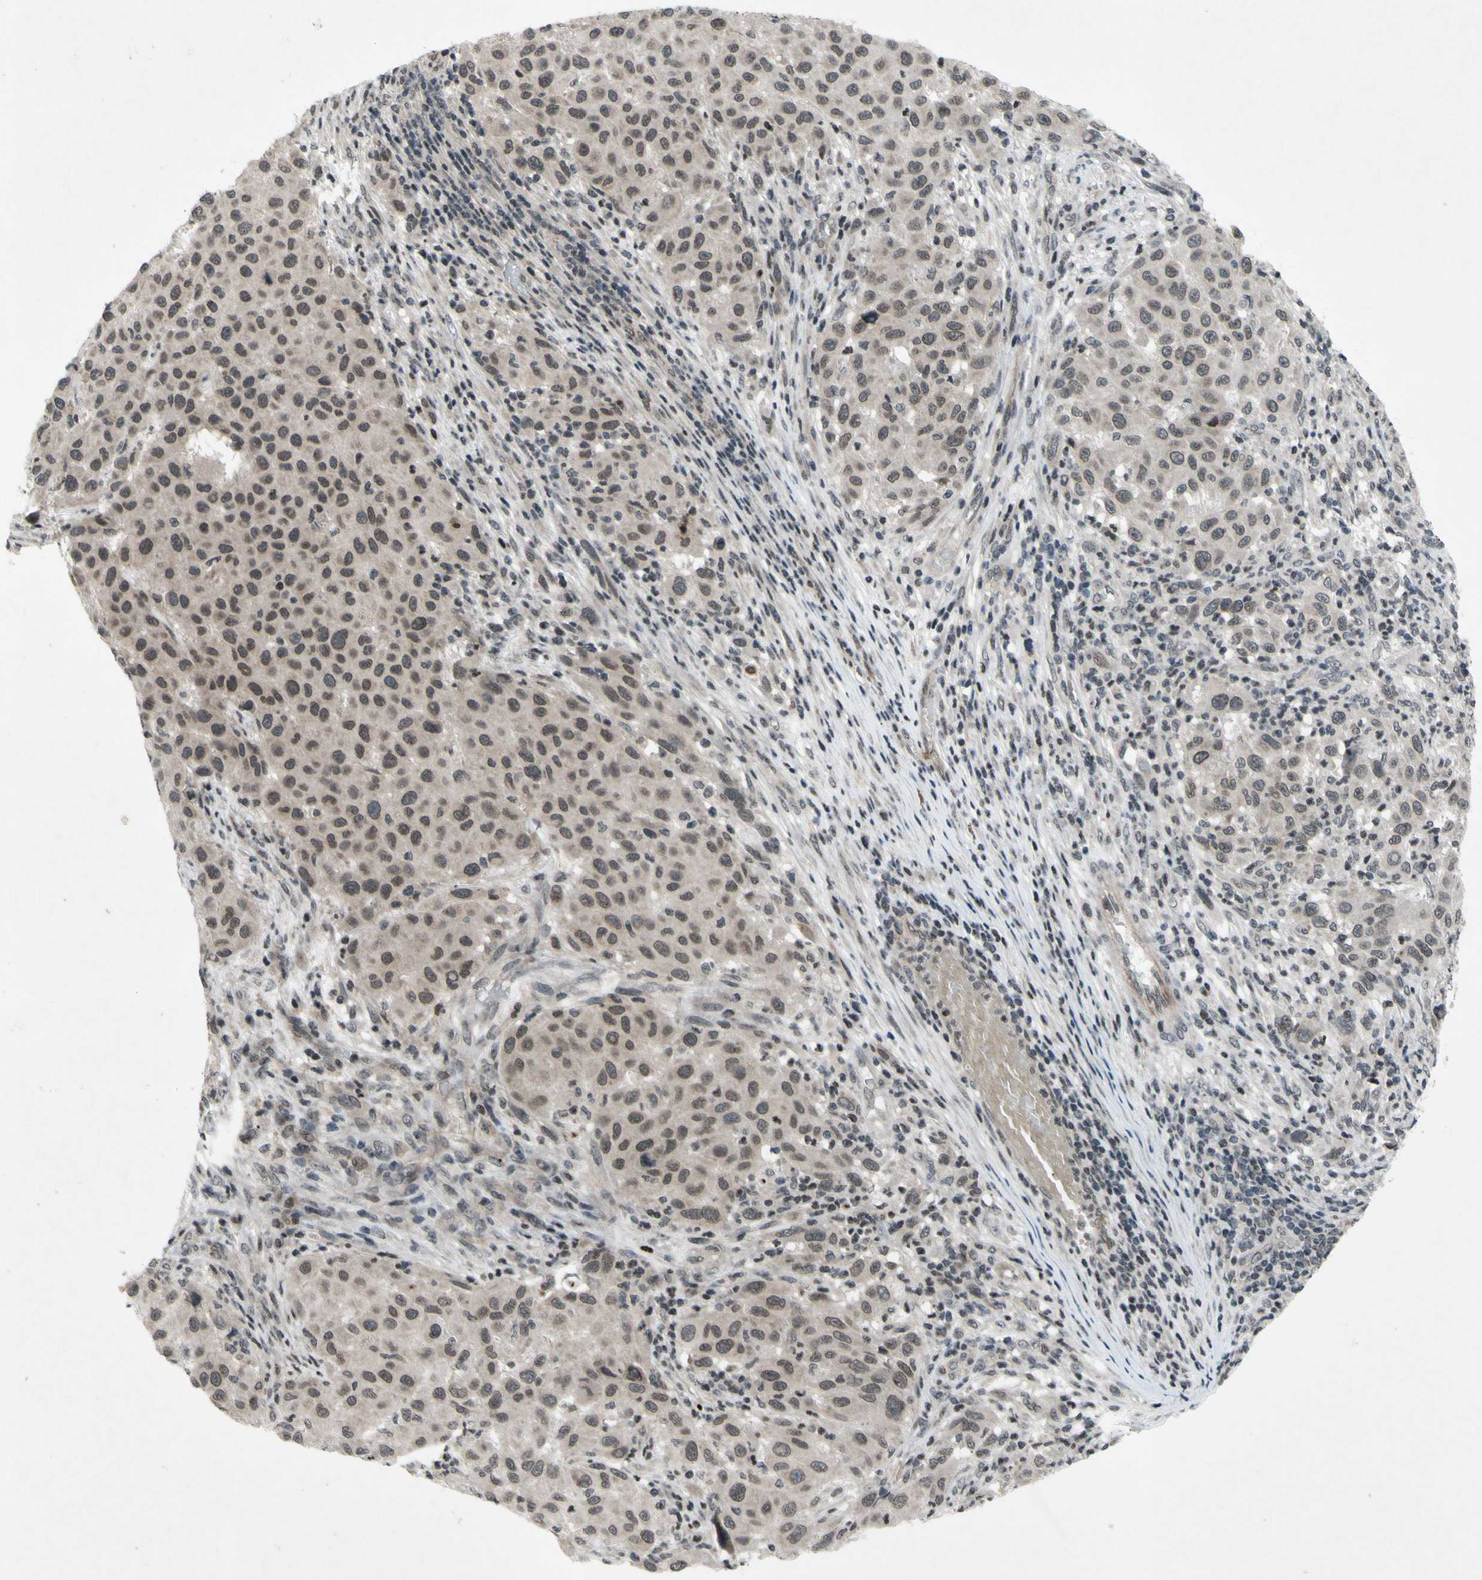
{"staining": {"intensity": "weak", "quantity": "25%-75%", "location": "nuclear"}, "tissue": "melanoma", "cell_type": "Tumor cells", "image_type": "cancer", "snomed": [{"axis": "morphology", "description": "Malignant melanoma, Metastatic site"}, {"axis": "topography", "description": "Lymph node"}], "caption": "Immunohistochemical staining of human malignant melanoma (metastatic site) reveals low levels of weak nuclear protein expression in about 25%-75% of tumor cells.", "gene": "XPO1", "patient": {"sex": "male", "age": 61}}